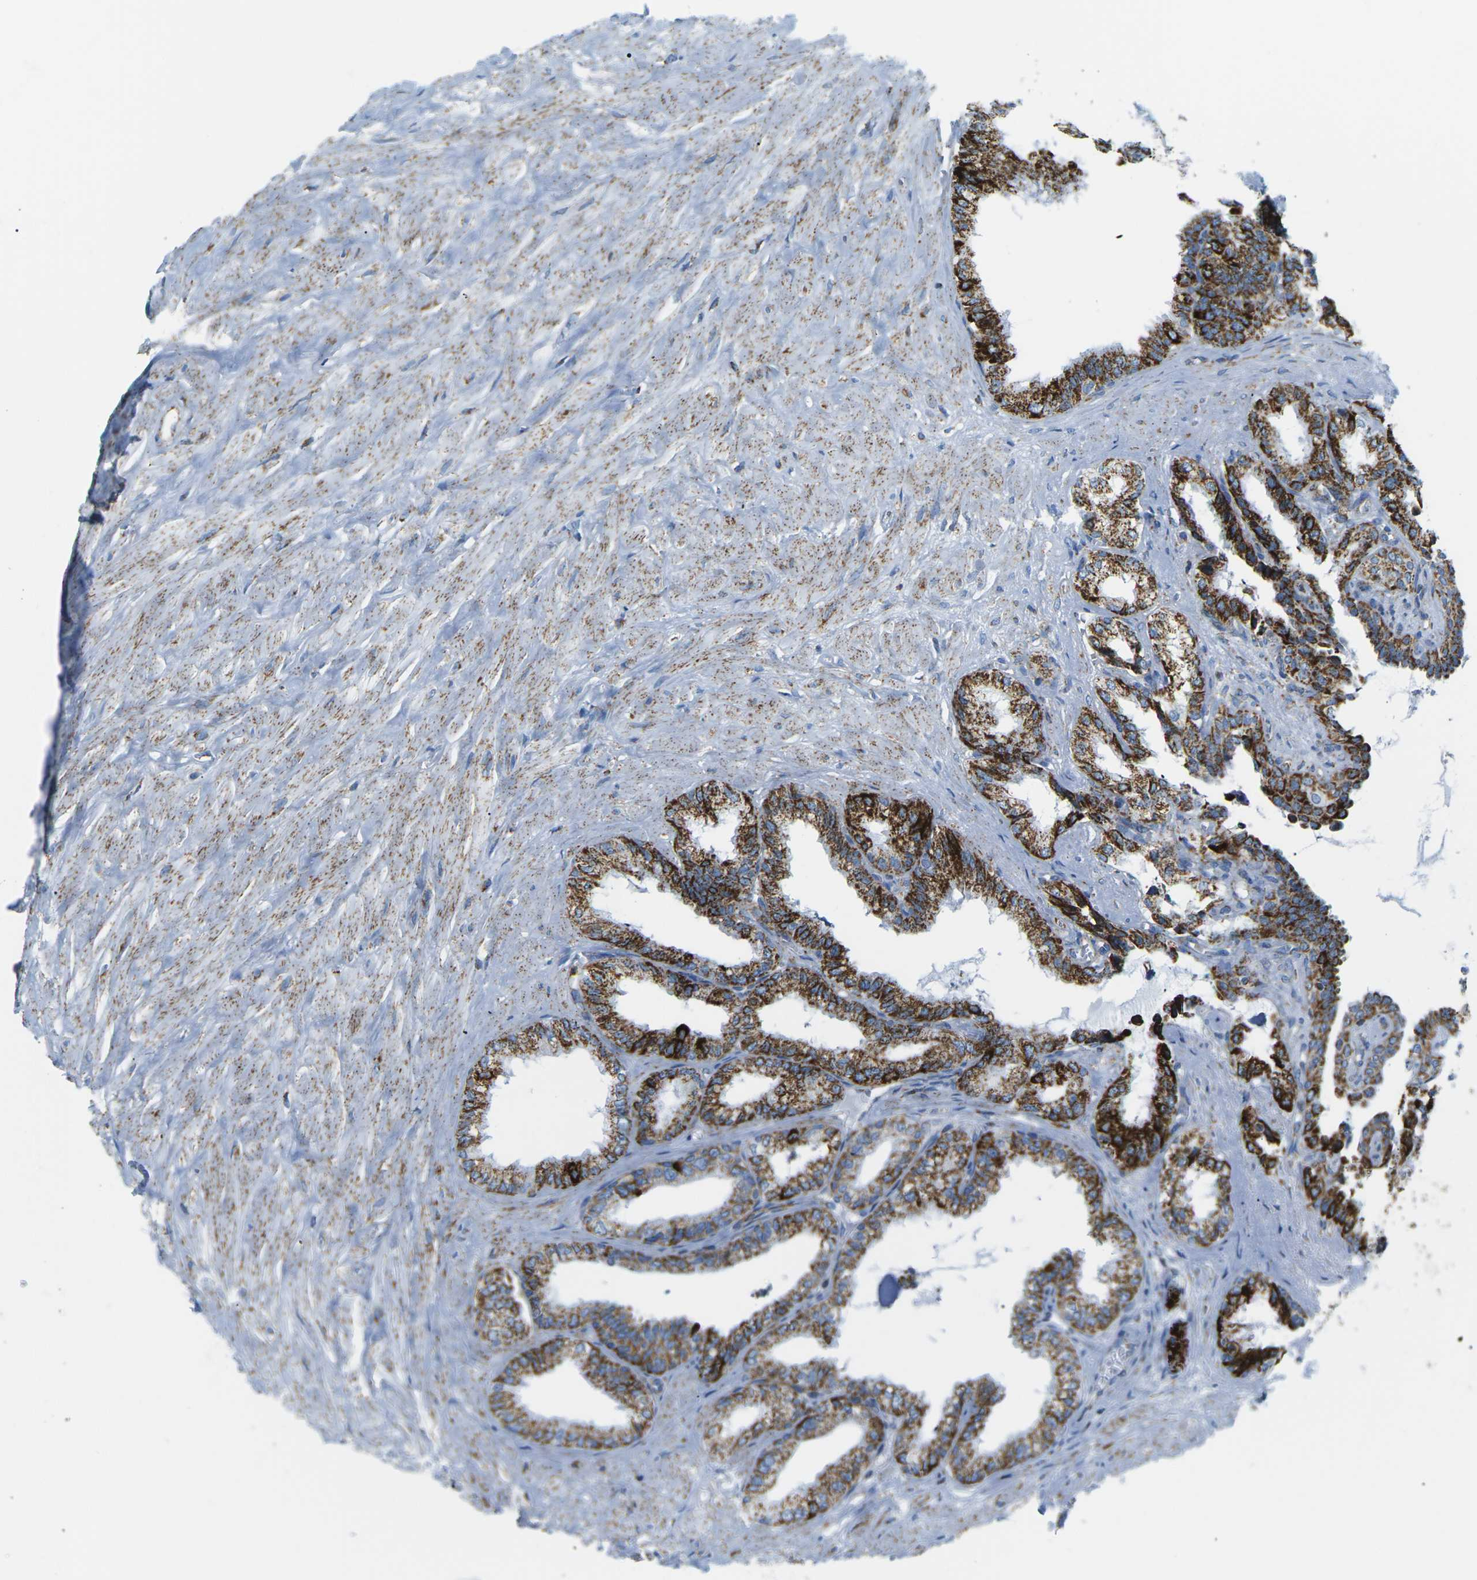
{"staining": {"intensity": "strong", "quantity": ">75%", "location": "cytoplasmic/membranous"}, "tissue": "seminal vesicle", "cell_type": "Glandular cells", "image_type": "normal", "snomed": [{"axis": "morphology", "description": "Normal tissue, NOS"}, {"axis": "topography", "description": "Seminal veicle"}], "caption": "IHC staining of unremarkable seminal vesicle, which shows high levels of strong cytoplasmic/membranous positivity in about >75% of glandular cells indicating strong cytoplasmic/membranous protein expression. The staining was performed using DAB (3,3'-diaminobenzidine) (brown) for protein detection and nuclei were counterstained in hematoxylin (blue).", "gene": "COX6C", "patient": {"sex": "male", "age": 64}}